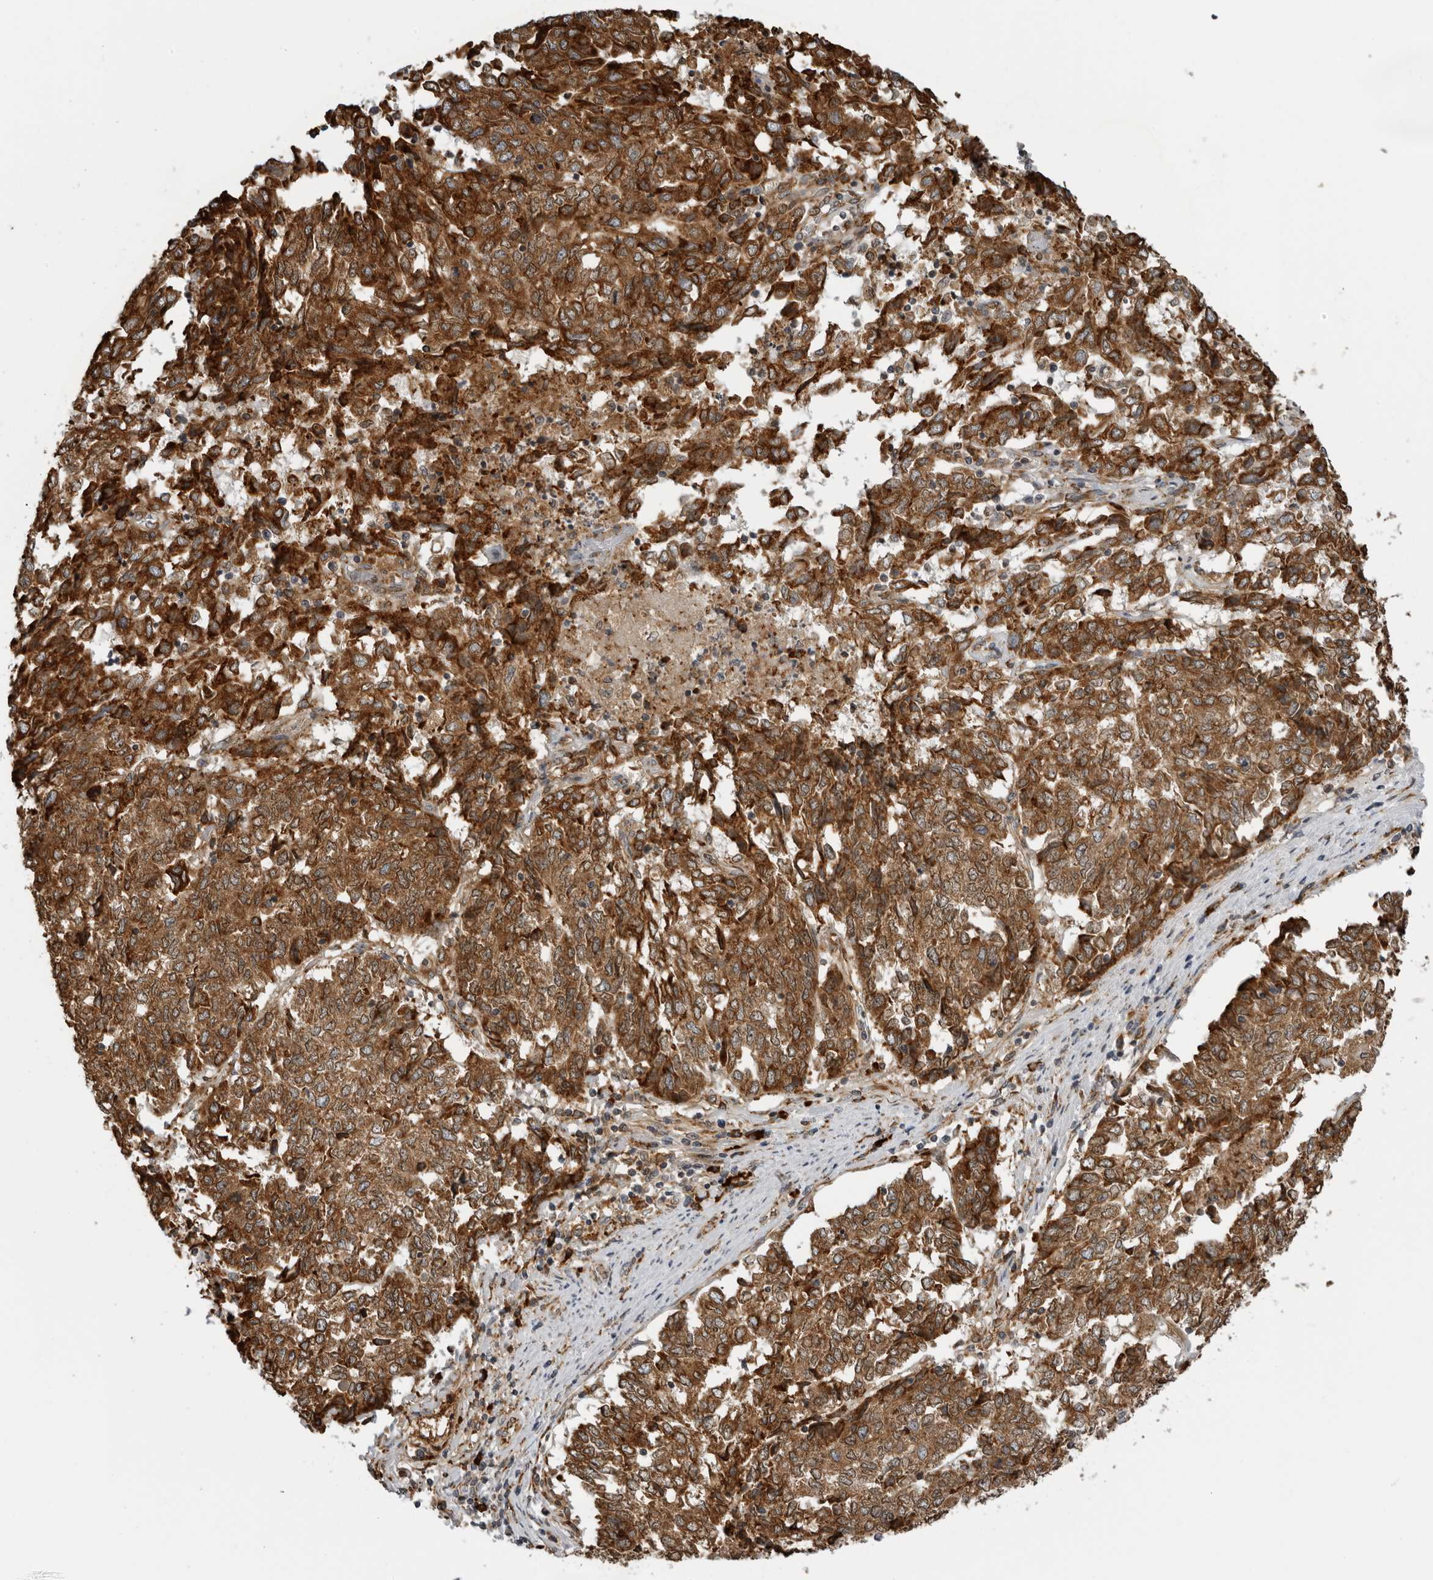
{"staining": {"intensity": "strong", "quantity": ">75%", "location": "cytoplasmic/membranous"}, "tissue": "endometrial cancer", "cell_type": "Tumor cells", "image_type": "cancer", "snomed": [{"axis": "morphology", "description": "Adenocarcinoma, NOS"}, {"axis": "topography", "description": "Endometrium"}], "caption": "Endometrial adenocarcinoma stained for a protein (brown) displays strong cytoplasmic/membranous positive positivity in about >75% of tumor cells.", "gene": "ALPK2", "patient": {"sex": "female", "age": 80}}